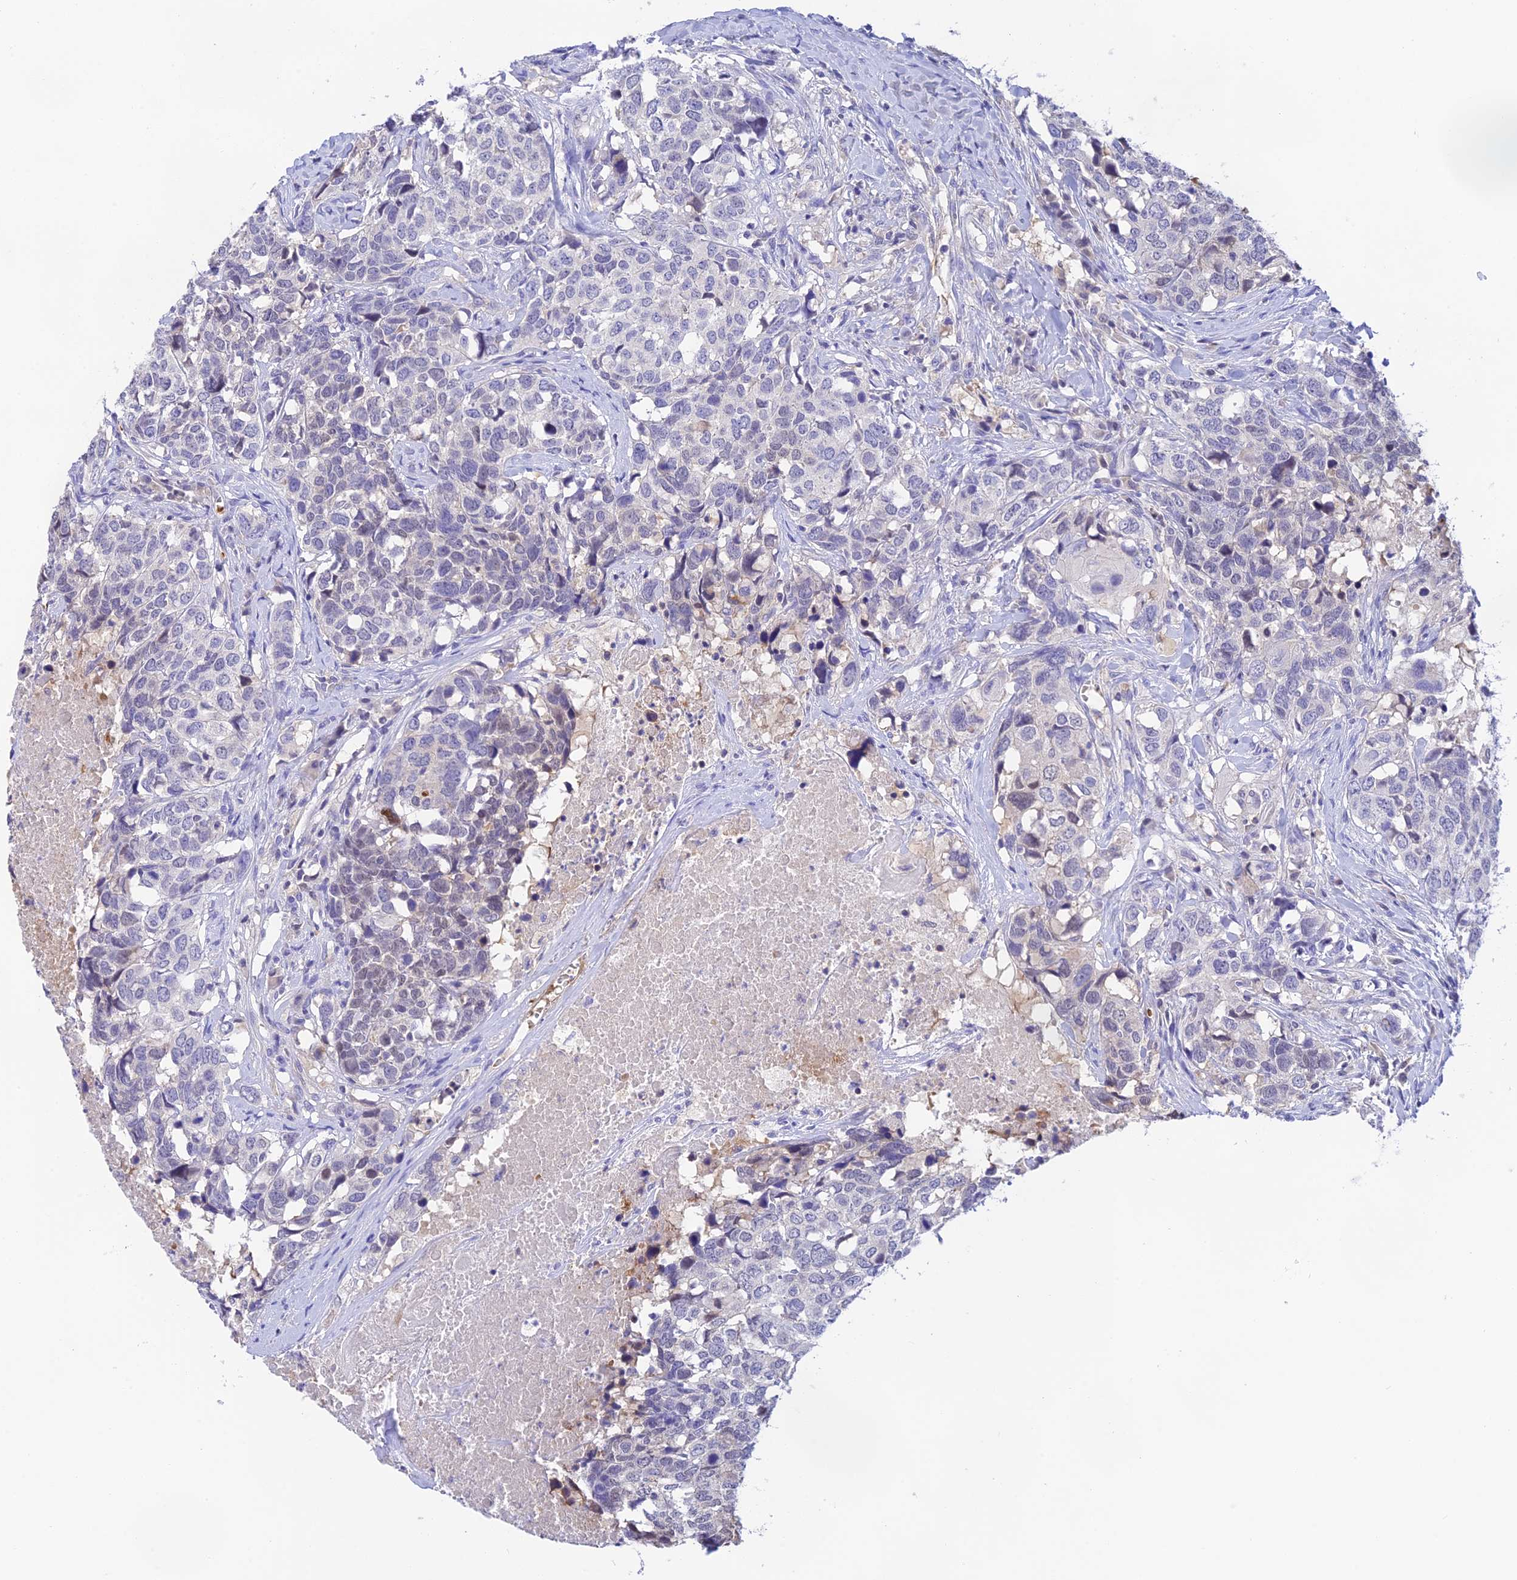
{"staining": {"intensity": "negative", "quantity": "none", "location": "none"}, "tissue": "head and neck cancer", "cell_type": "Tumor cells", "image_type": "cancer", "snomed": [{"axis": "morphology", "description": "Squamous cell carcinoma, NOS"}, {"axis": "topography", "description": "Head-Neck"}], "caption": "An IHC photomicrograph of head and neck cancer is shown. There is no staining in tumor cells of head and neck cancer.", "gene": "HDHD2", "patient": {"sex": "male", "age": 66}}